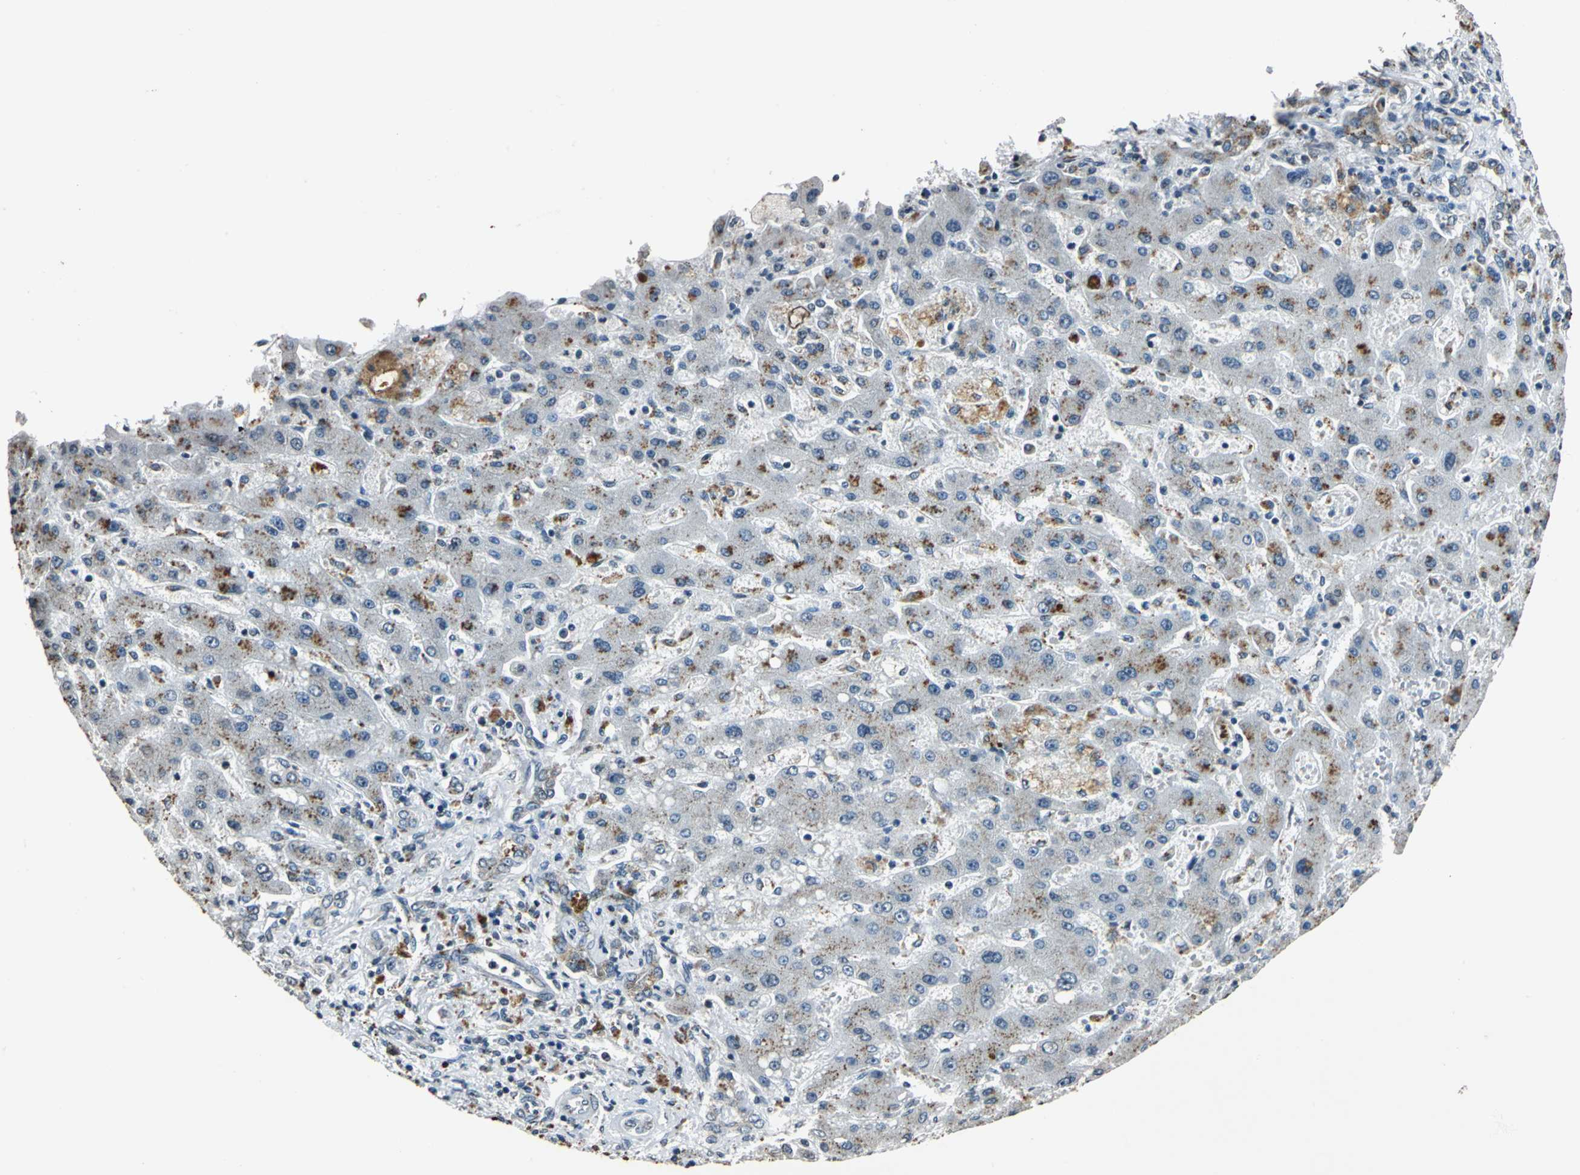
{"staining": {"intensity": "moderate", "quantity": "25%-75%", "location": "cytoplasmic/membranous"}, "tissue": "liver cancer", "cell_type": "Tumor cells", "image_type": "cancer", "snomed": [{"axis": "morphology", "description": "Cholangiocarcinoma"}, {"axis": "topography", "description": "Liver"}], "caption": "Moderate cytoplasmic/membranous protein staining is present in about 25%-75% of tumor cells in liver cancer.", "gene": "TMEM115", "patient": {"sex": "male", "age": 50}}